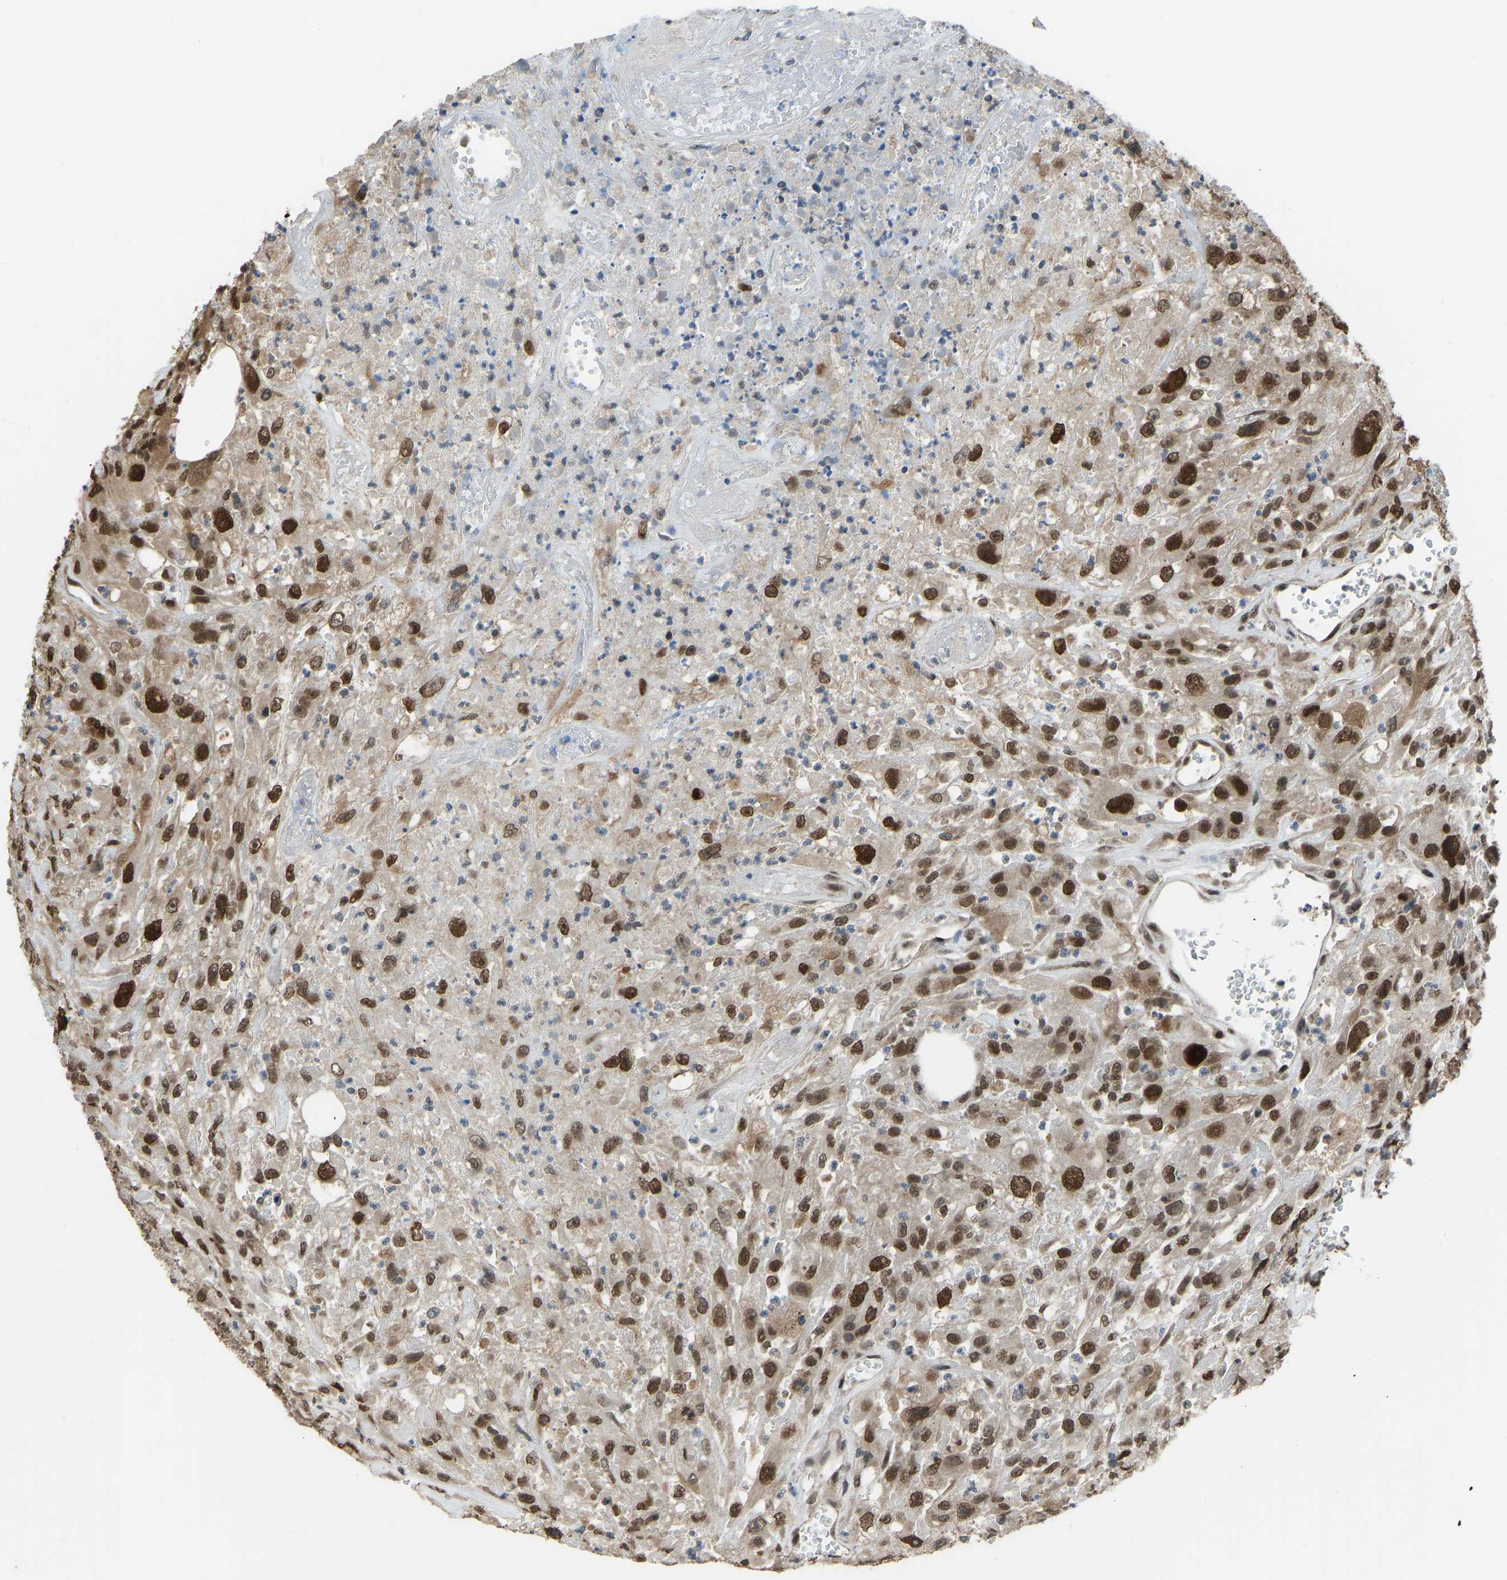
{"staining": {"intensity": "strong", "quantity": ">75%", "location": "cytoplasmic/membranous,nuclear"}, "tissue": "urothelial cancer", "cell_type": "Tumor cells", "image_type": "cancer", "snomed": [{"axis": "morphology", "description": "Urothelial carcinoma, High grade"}, {"axis": "topography", "description": "Urinary bladder"}], "caption": "The image demonstrates staining of urothelial cancer, revealing strong cytoplasmic/membranous and nuclear protein staining (brown color) within tumor cells.", "gene": "KPNA6", "patient": {"sex": "male", "age": 46}}